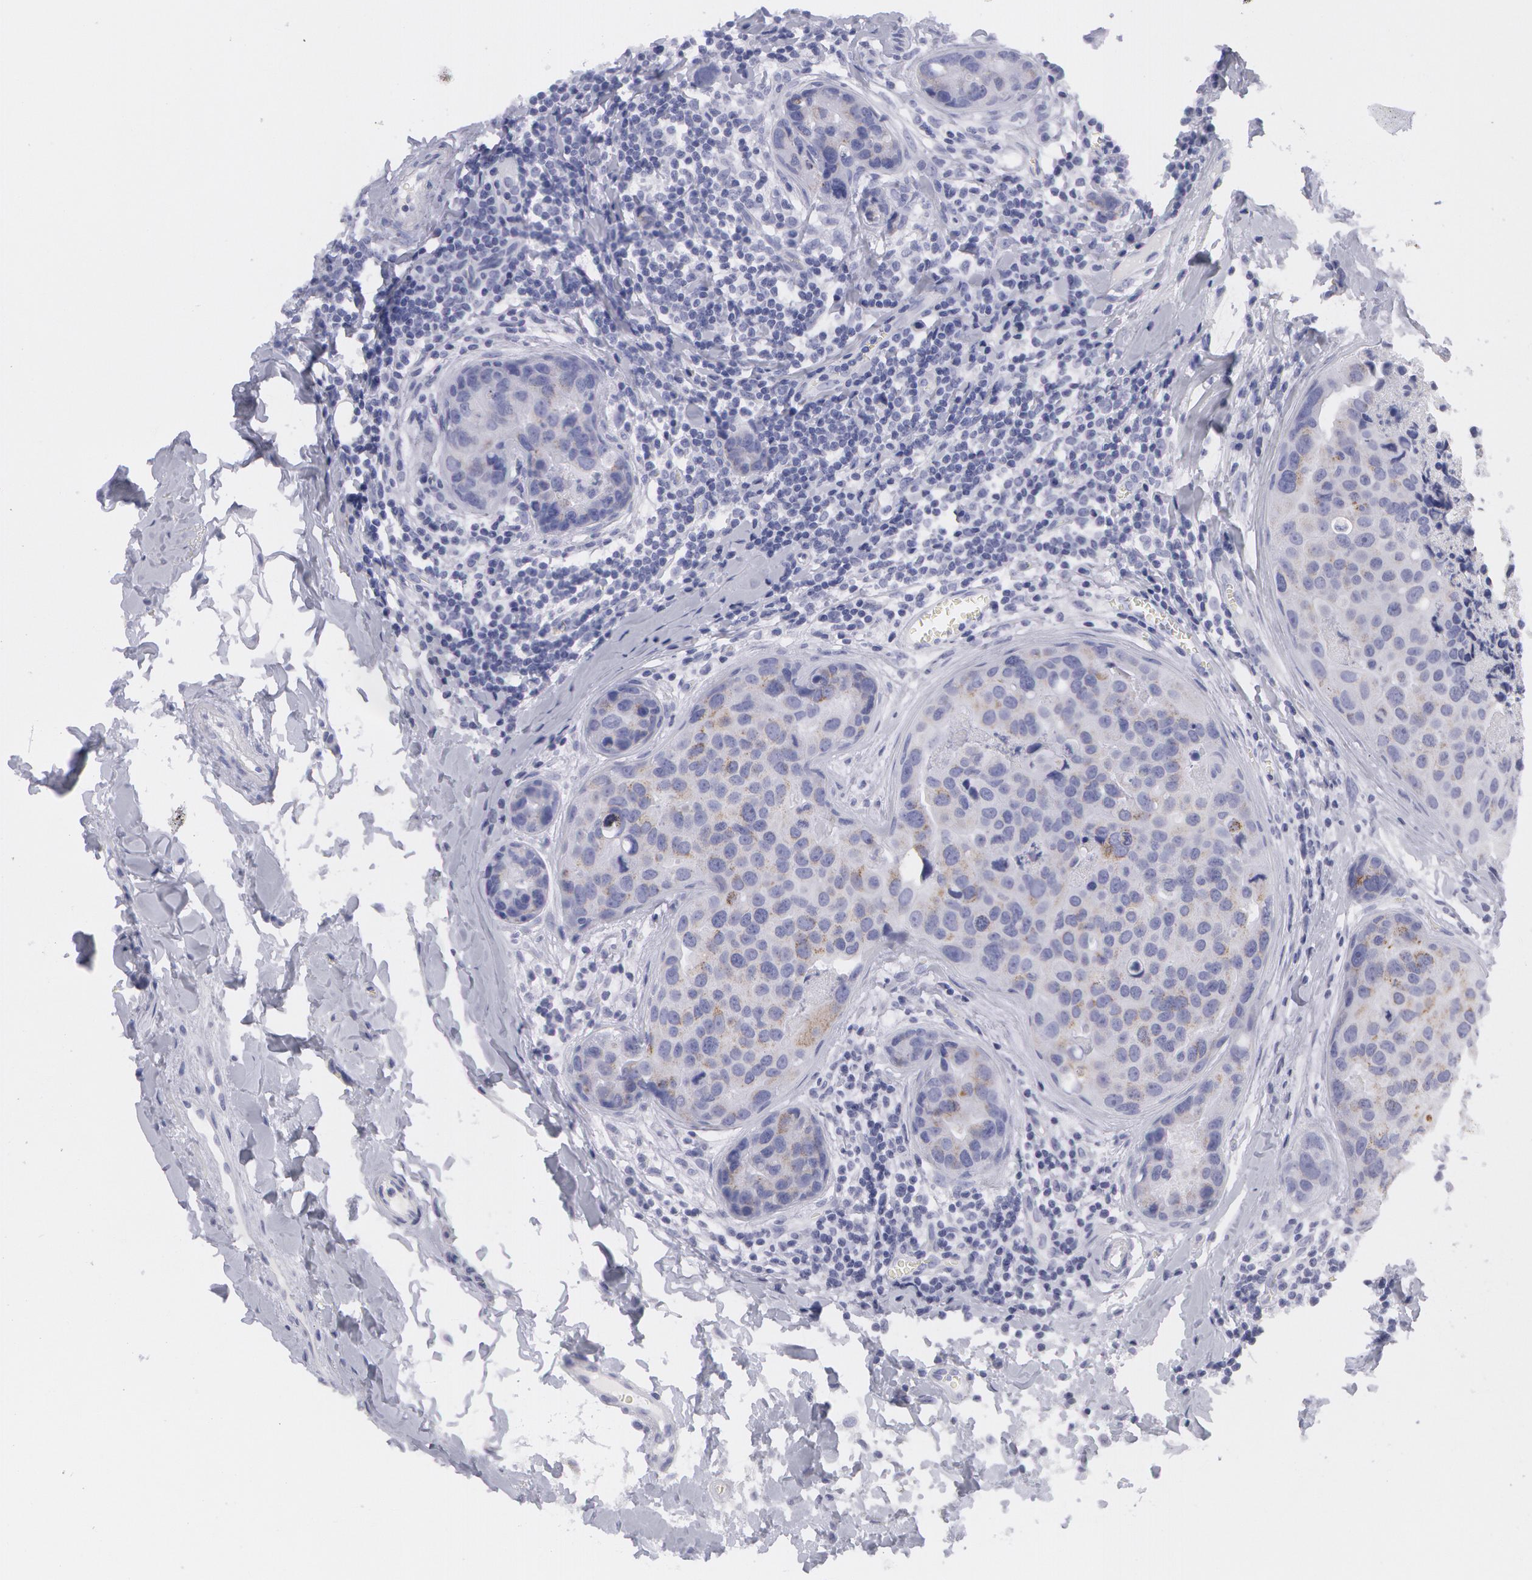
{"staining": {"intensity": "negative", "quantity": "none", "location": "none"}, "tissue": "breast cancer", "cell_type": "Tumor cells", "image_type": "cancer", "snomed": [{"axis": "morphology", "description": "Duct carcinoma"}, {"axis": "topography", "description": "Breast"}], "caption": "IHC of human infiltrating ductal carcinoma (breast) demonstrates no staining in tumor cells.", "gene": "AMACR", "patient": {"sex": "female", "age": 24}}